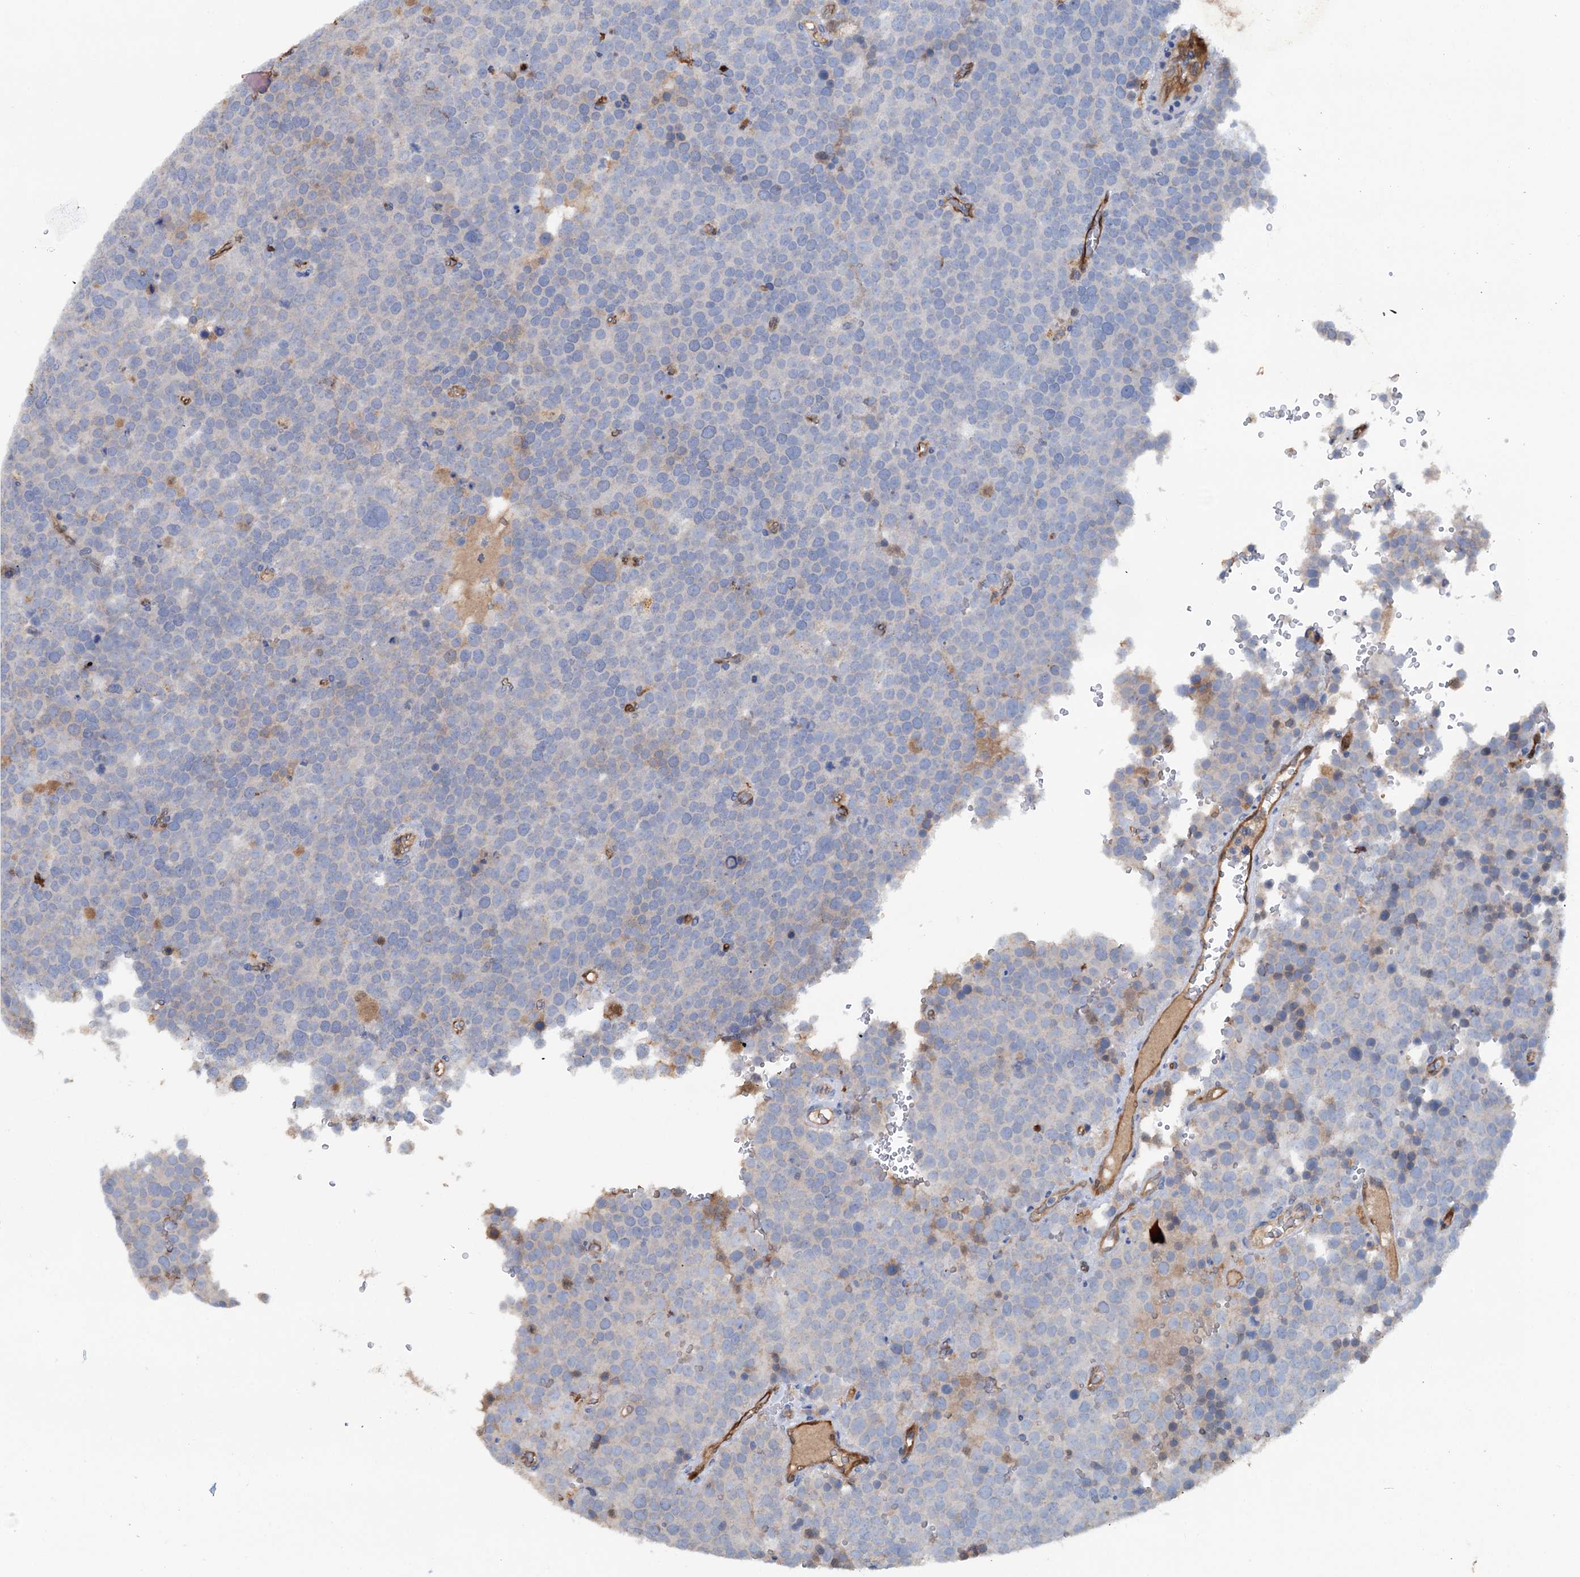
{"staining": {"intensity": "negative", "quantity": "none", "location": "none"}, "tissue": "testis cancer", "cell_type": "Tumor cells", "image_type": "cancer", "snomed": [{"axis": "morphology", "description": "Seminoma, NOS"}, {"axis": "topography", "description": "Testis"}], "caption": "Immunohistochemical staining of testis cancer (seminoma) shows no significant positivity in tumor cells.", "gene": "IL17RD", "patient": {"sex": "male", "age": 71}}